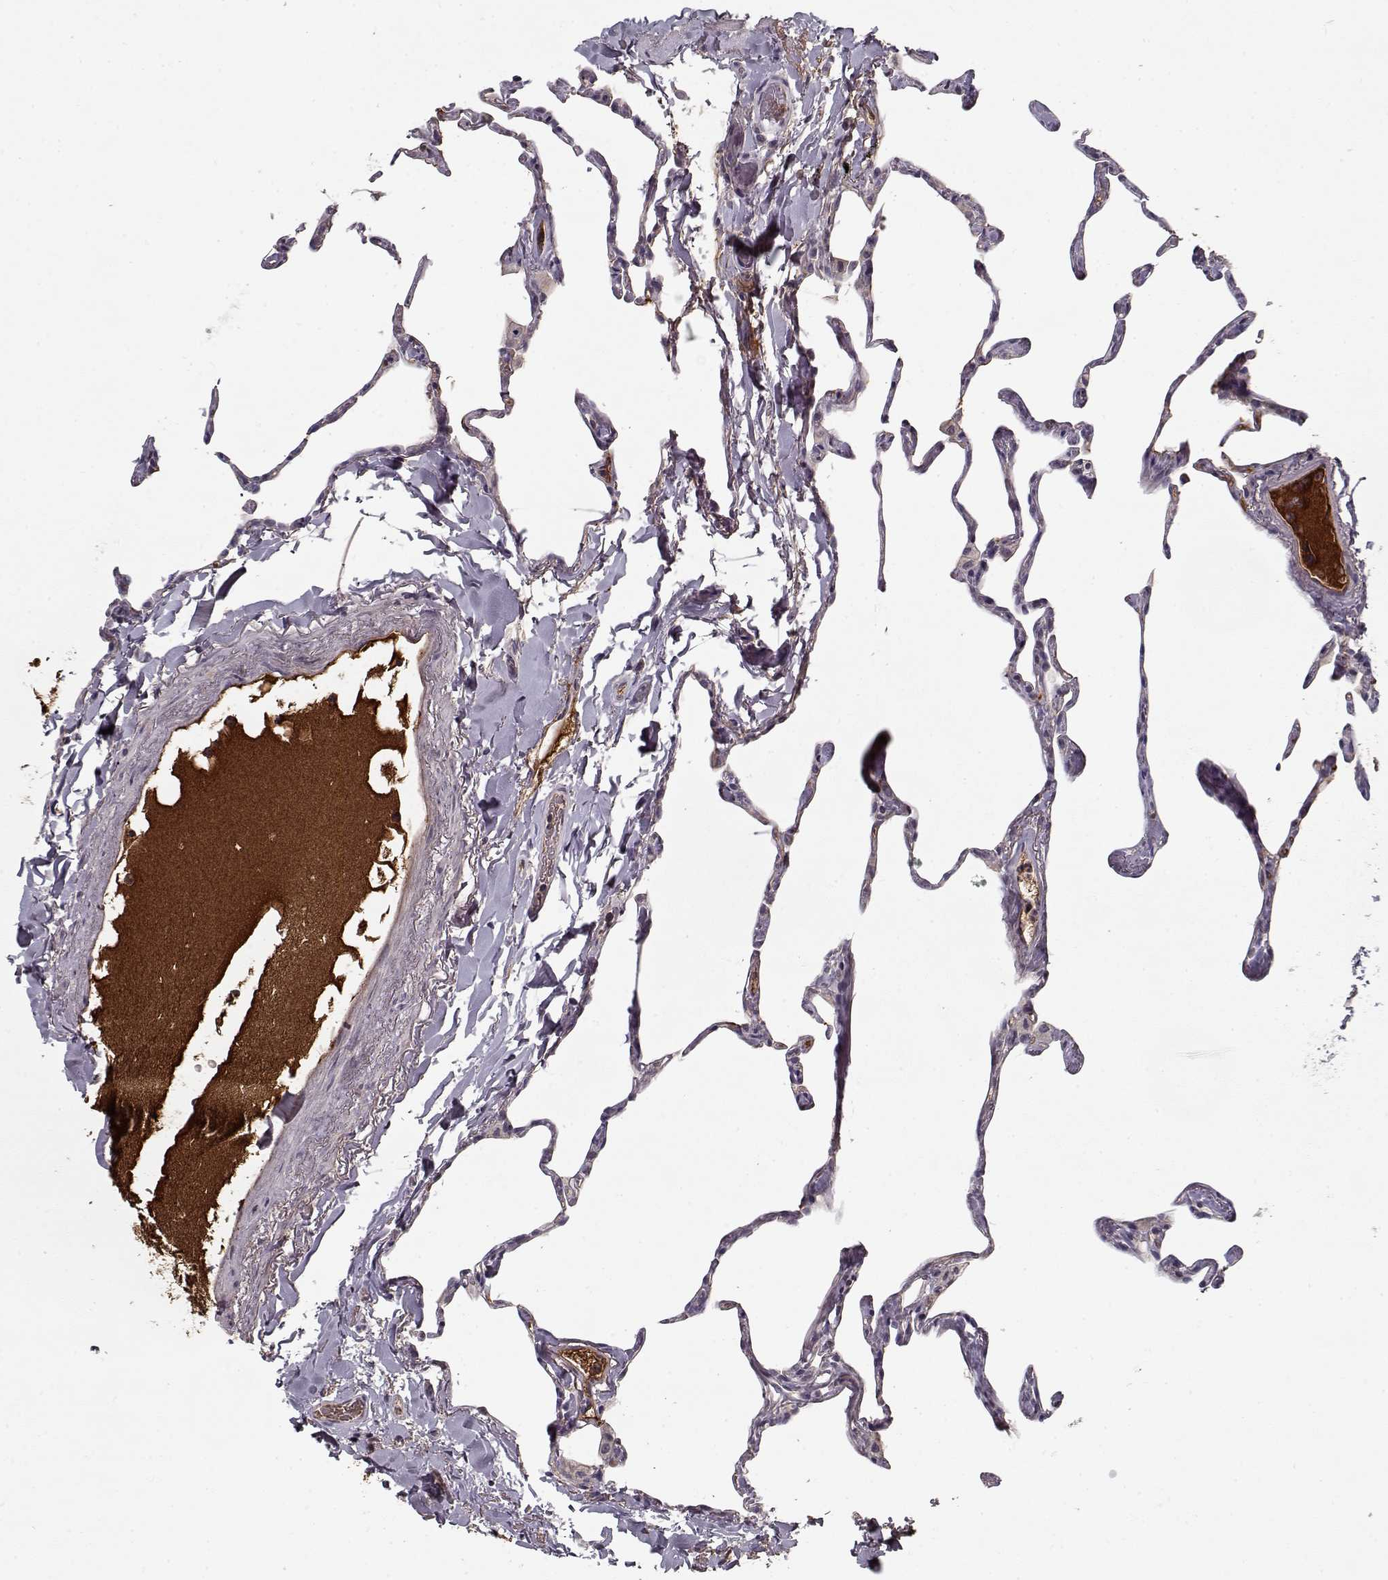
{"staining": {"intensity": "negative", "quantity": "none", "location": "none"}, "tissue": "lung", "cell_type": "Alveolar cells", "image_type": "normal", "snomed": [{"axis": "morphology", "description": "Normal tissue, NOS"}, {"axis": "topography", "description": "Lung"}], "caption": "Immunohistochemistry of benign human lung shows no staining in alveolar cells. (DAB (3,3'-diaminobenzidine) immunohistochemistry with hematoxylin counter stain).", "gene": "AFM", "patient": {"sex": "male", "age": 65}}